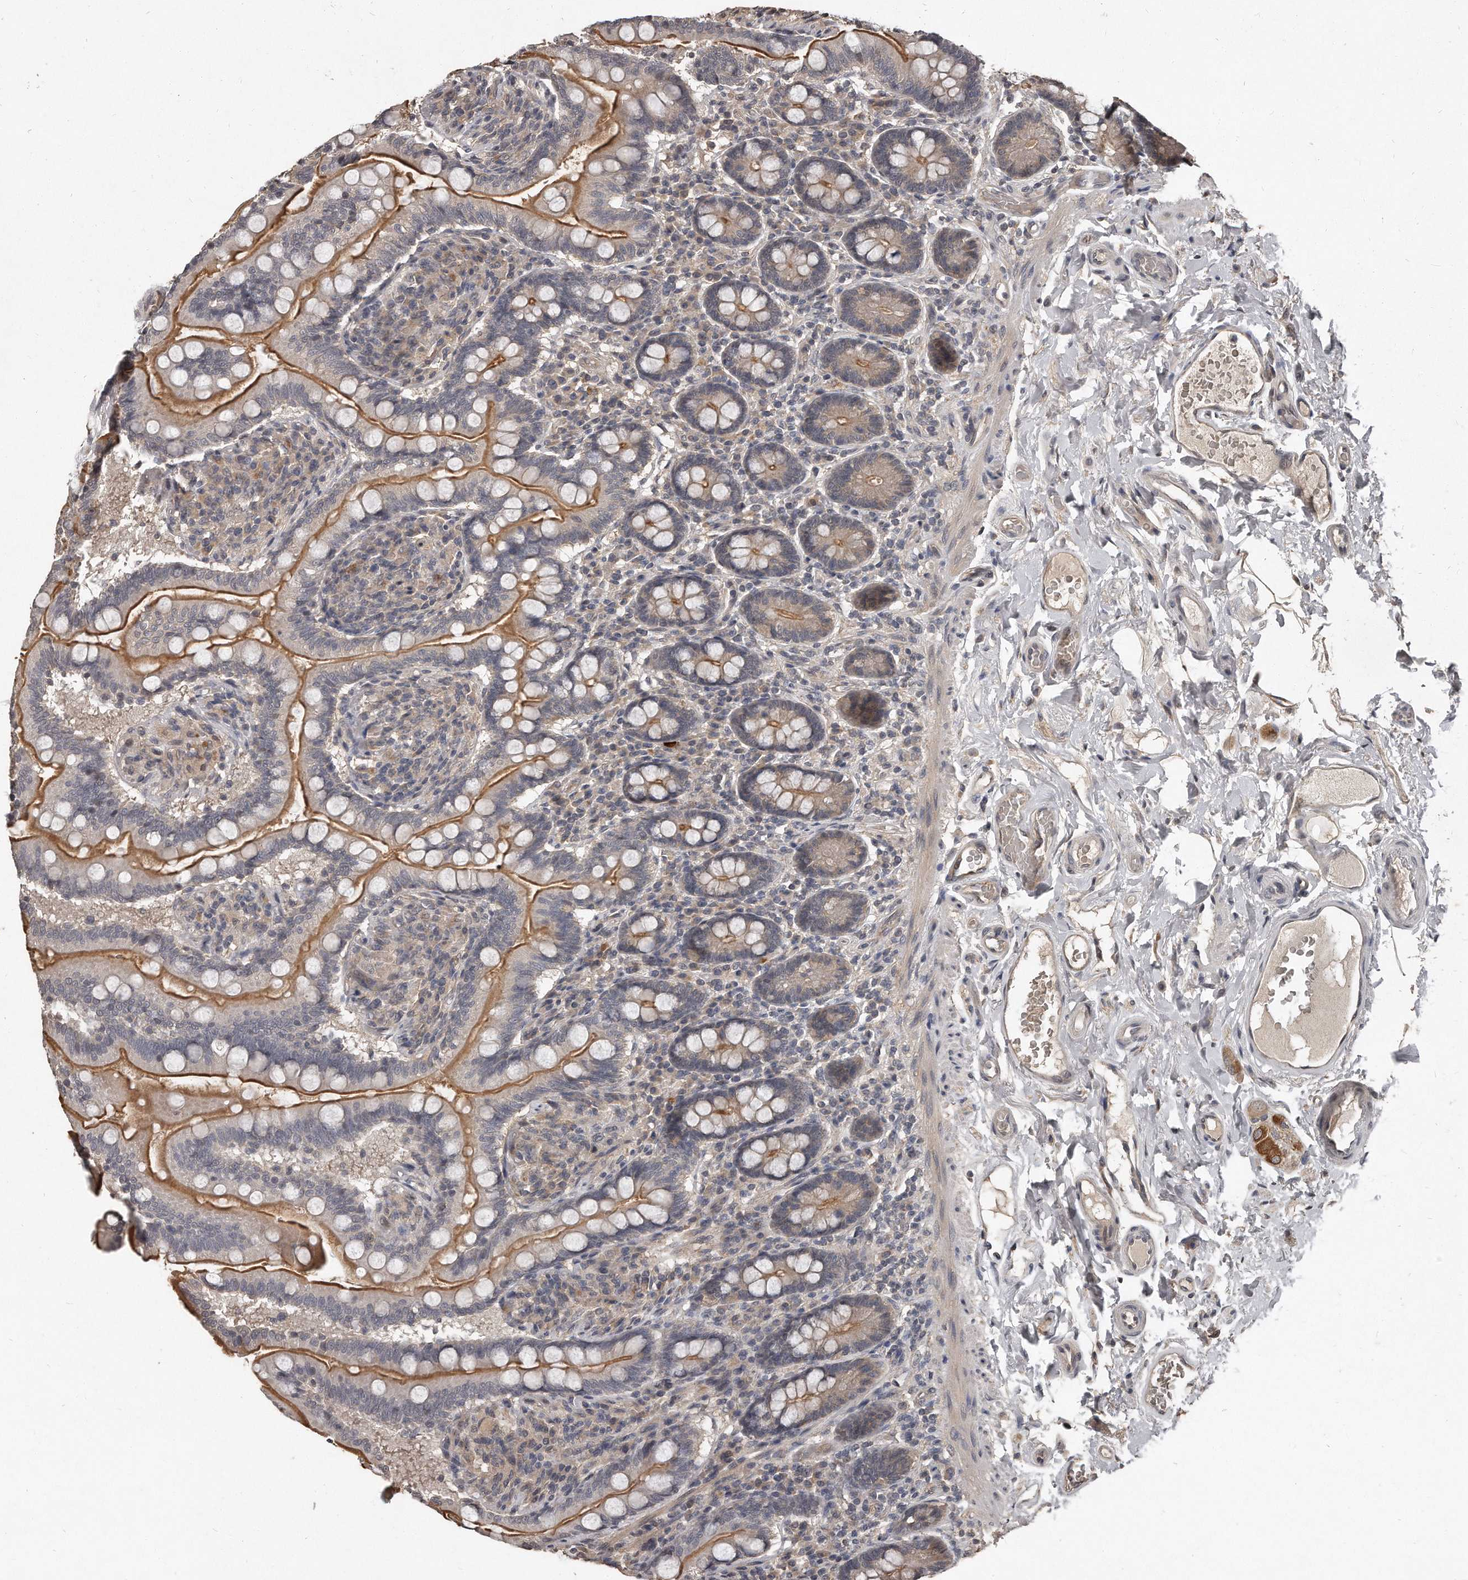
{"staining": {"intensity": "strong", "quantity": "25%-75%", "location": "cytoplasmic/membranous"}, "tissue": "small intestine", "cell_type": "Glandular cells", "image_type": "normal", "snomed": [{"axis": "morphology", "description": "Normal tissue, NOS"}, {"axis": "topography", "description": "Small intestine"}], "caption": "Small intestine stained with IHC reveals strong cytoplasmic/membranous staining in approximately 25%-75% of glandular cells.", "gene": "GRB10", "patient": {"sex": "female", "age": 64}}